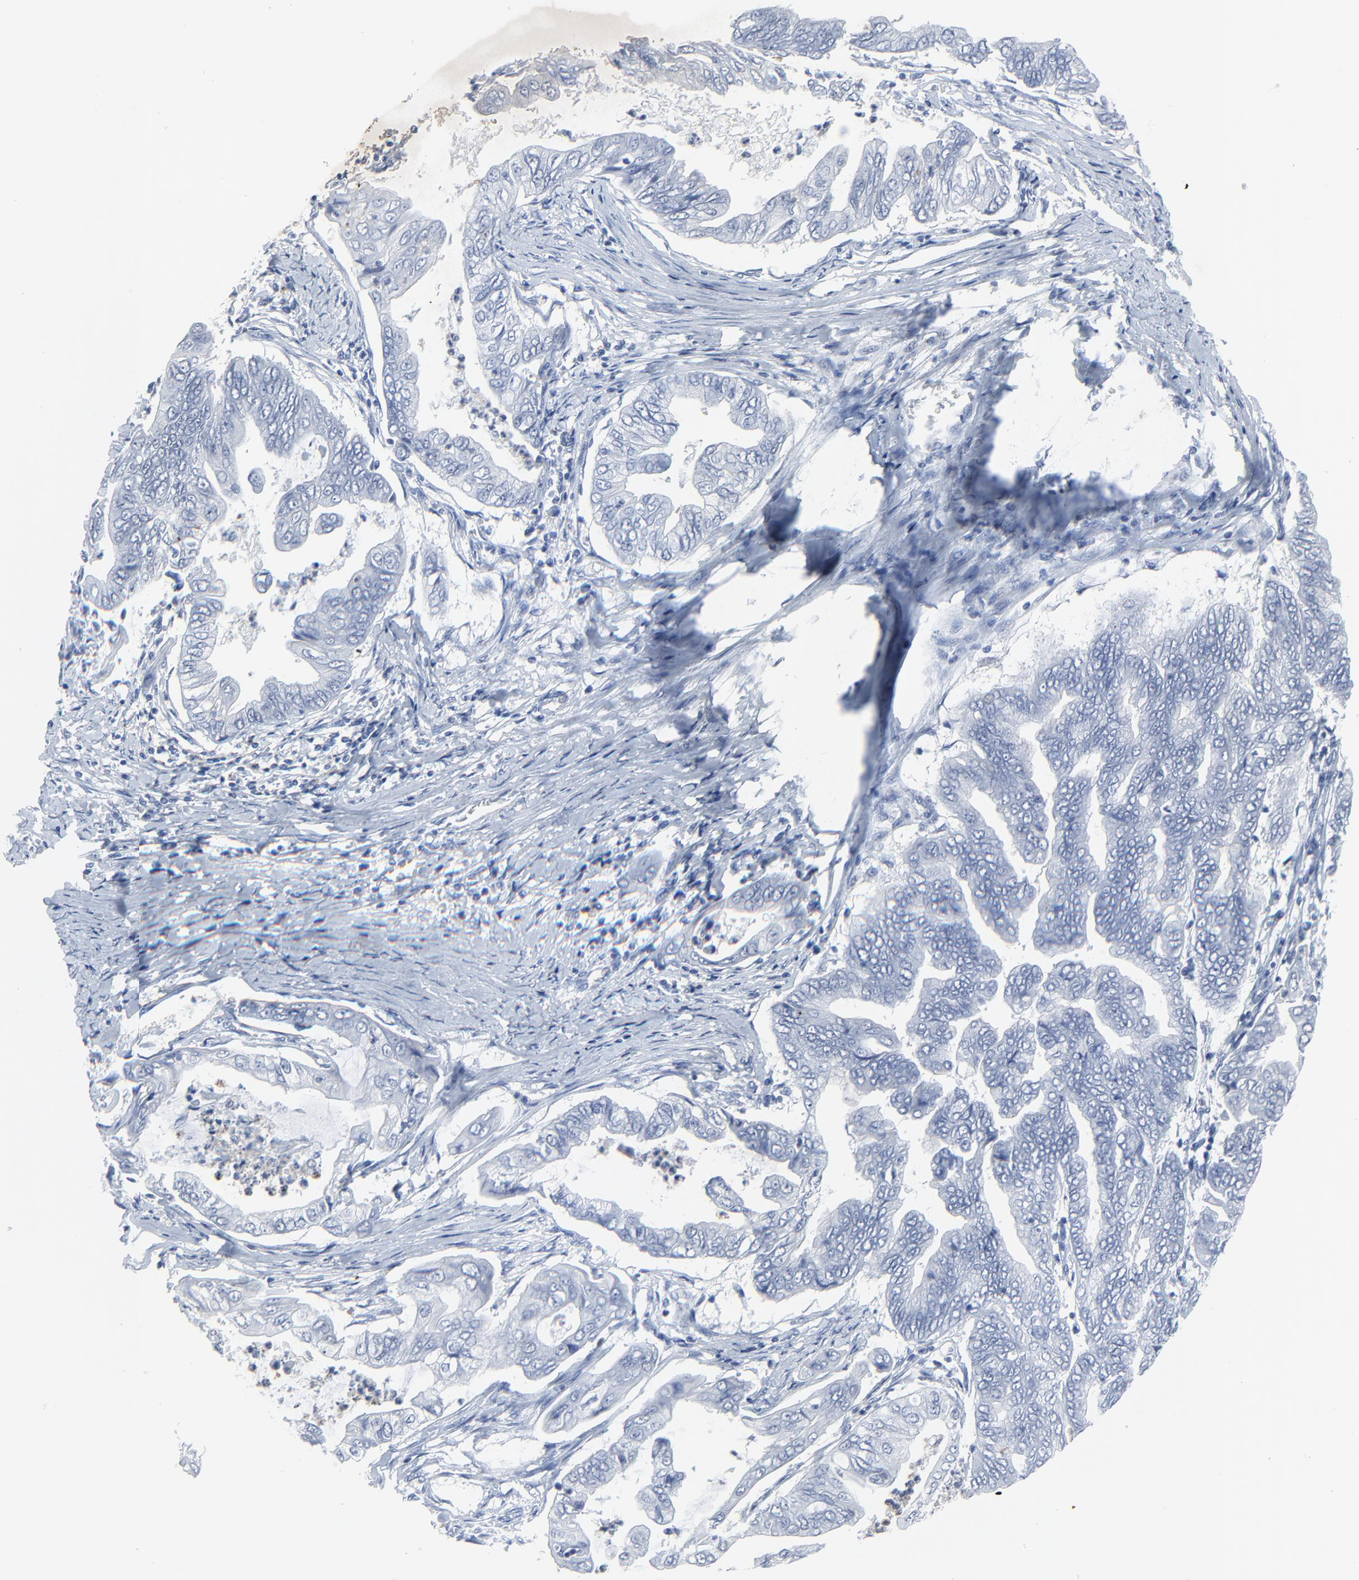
{"staining": {"intensity": "negative", "quantity": "none", "location": "none"}, "tissue": "stomach cancer", "cell_type": "Tumor cells", "image_type": "cancer", "snomed": [{"axis": "morphology", "description": "Adenocarcinoma, NOS"}, {"axis": "topography", "description": "Stomach, upper"}], "caption": "Image shows no significant protein positivity in tumor cells of adenocarcinoma (stomach). (DAB (3,3'-diaminobenzidine) immunohistochemistry (IHC) with hematoxylin counter stain).", "gene": "BIRC3", "patient": {"sex": "male", "age": 80}}